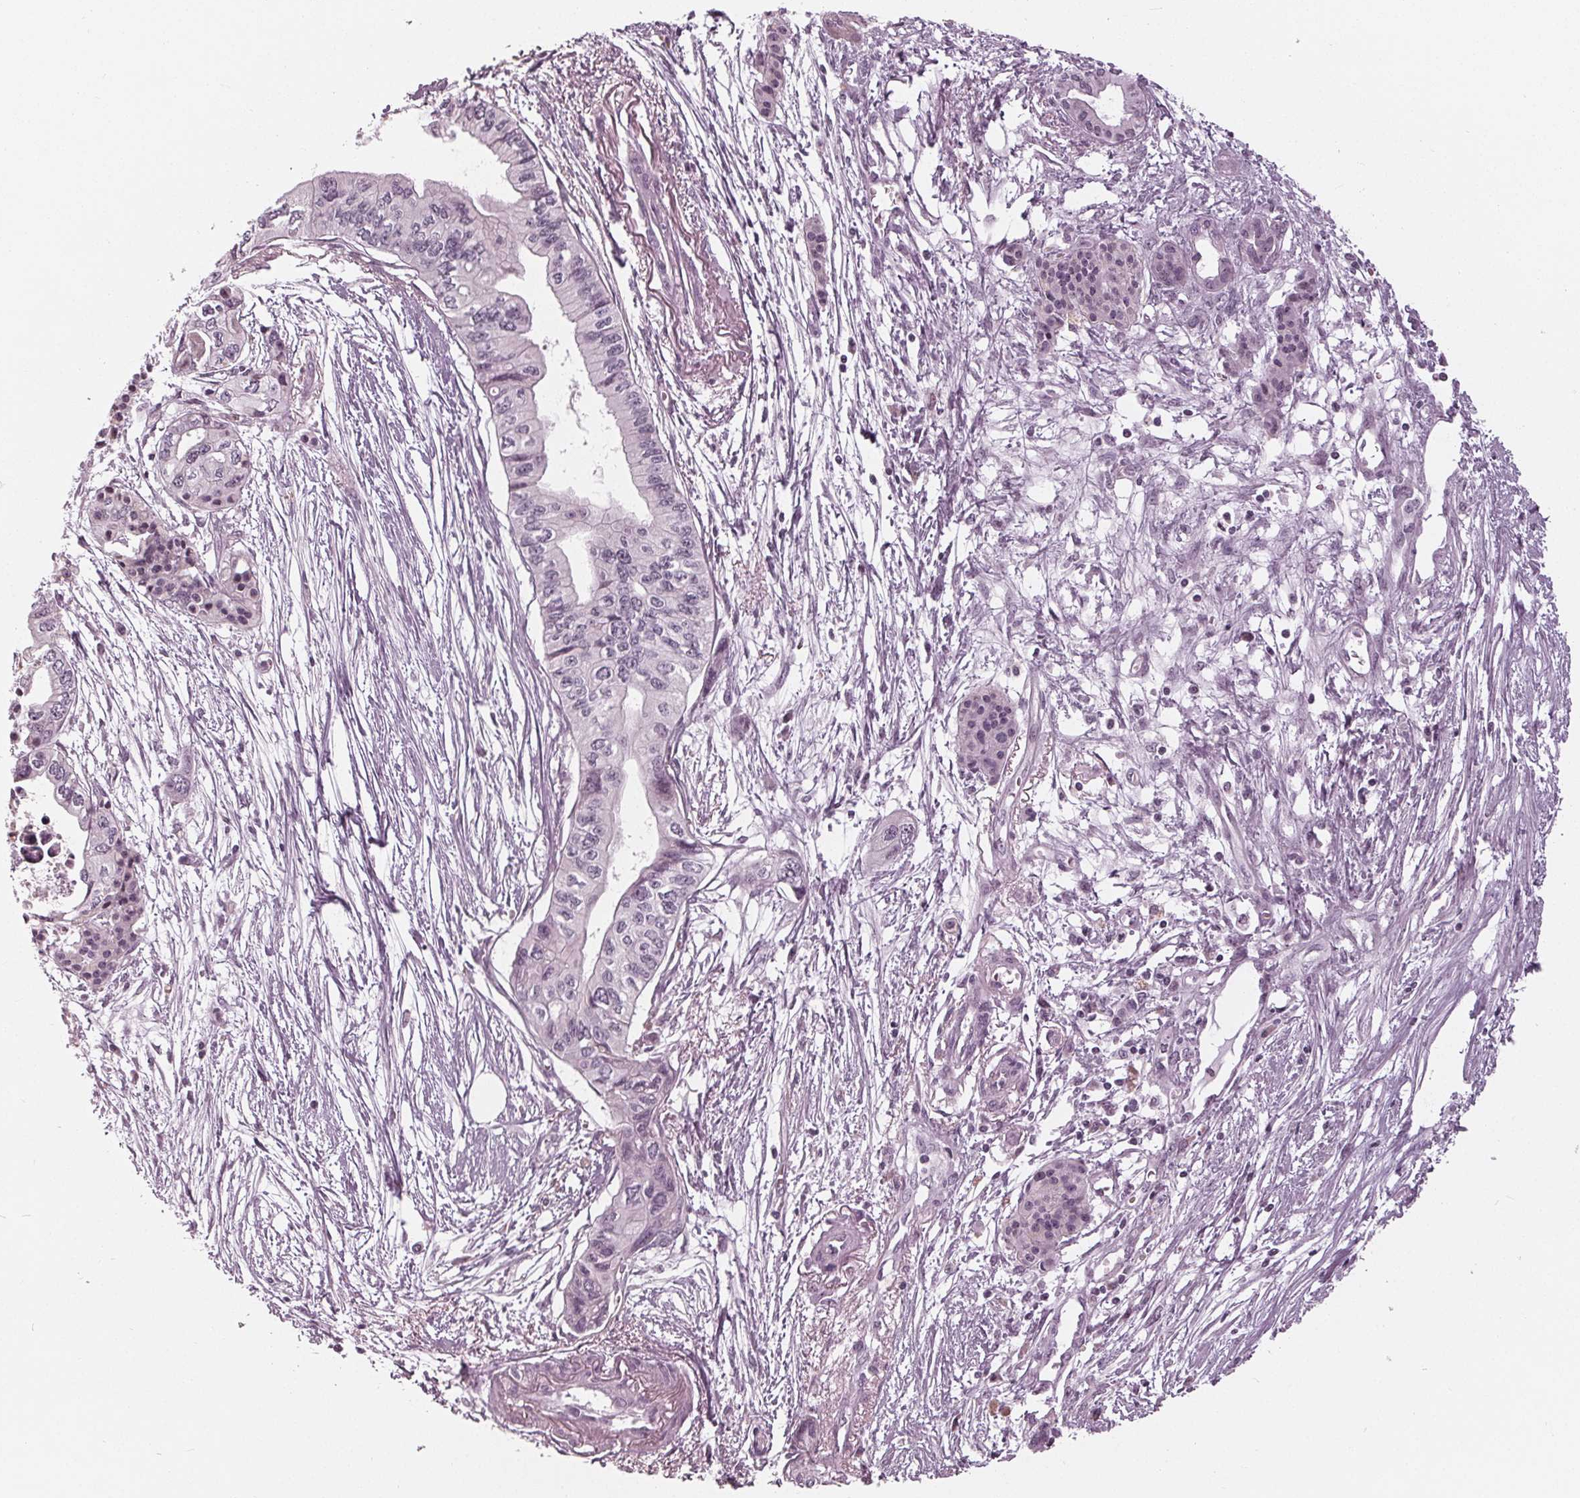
{"staining": {"intensity": "negative", "quantity": "none", "location": "none"}, "tissue": "pancreatic cancer", "cell_type": "Tumor cells", "image_type": "cancer", "snomed": [{"axis": "morphology", "description": "Adenocarcinoma, NOS"}, {"axis": "topography", "description": "Pancreas"}], "caption": "Immunohistochemistry histopathology image of human adenocarcinoma (pancreatic) stained for a protein (brown), which reveals no staining in tumor cells.", "gene": "ADPRHL1", "patient": {"sex": "female", "age": 76}}